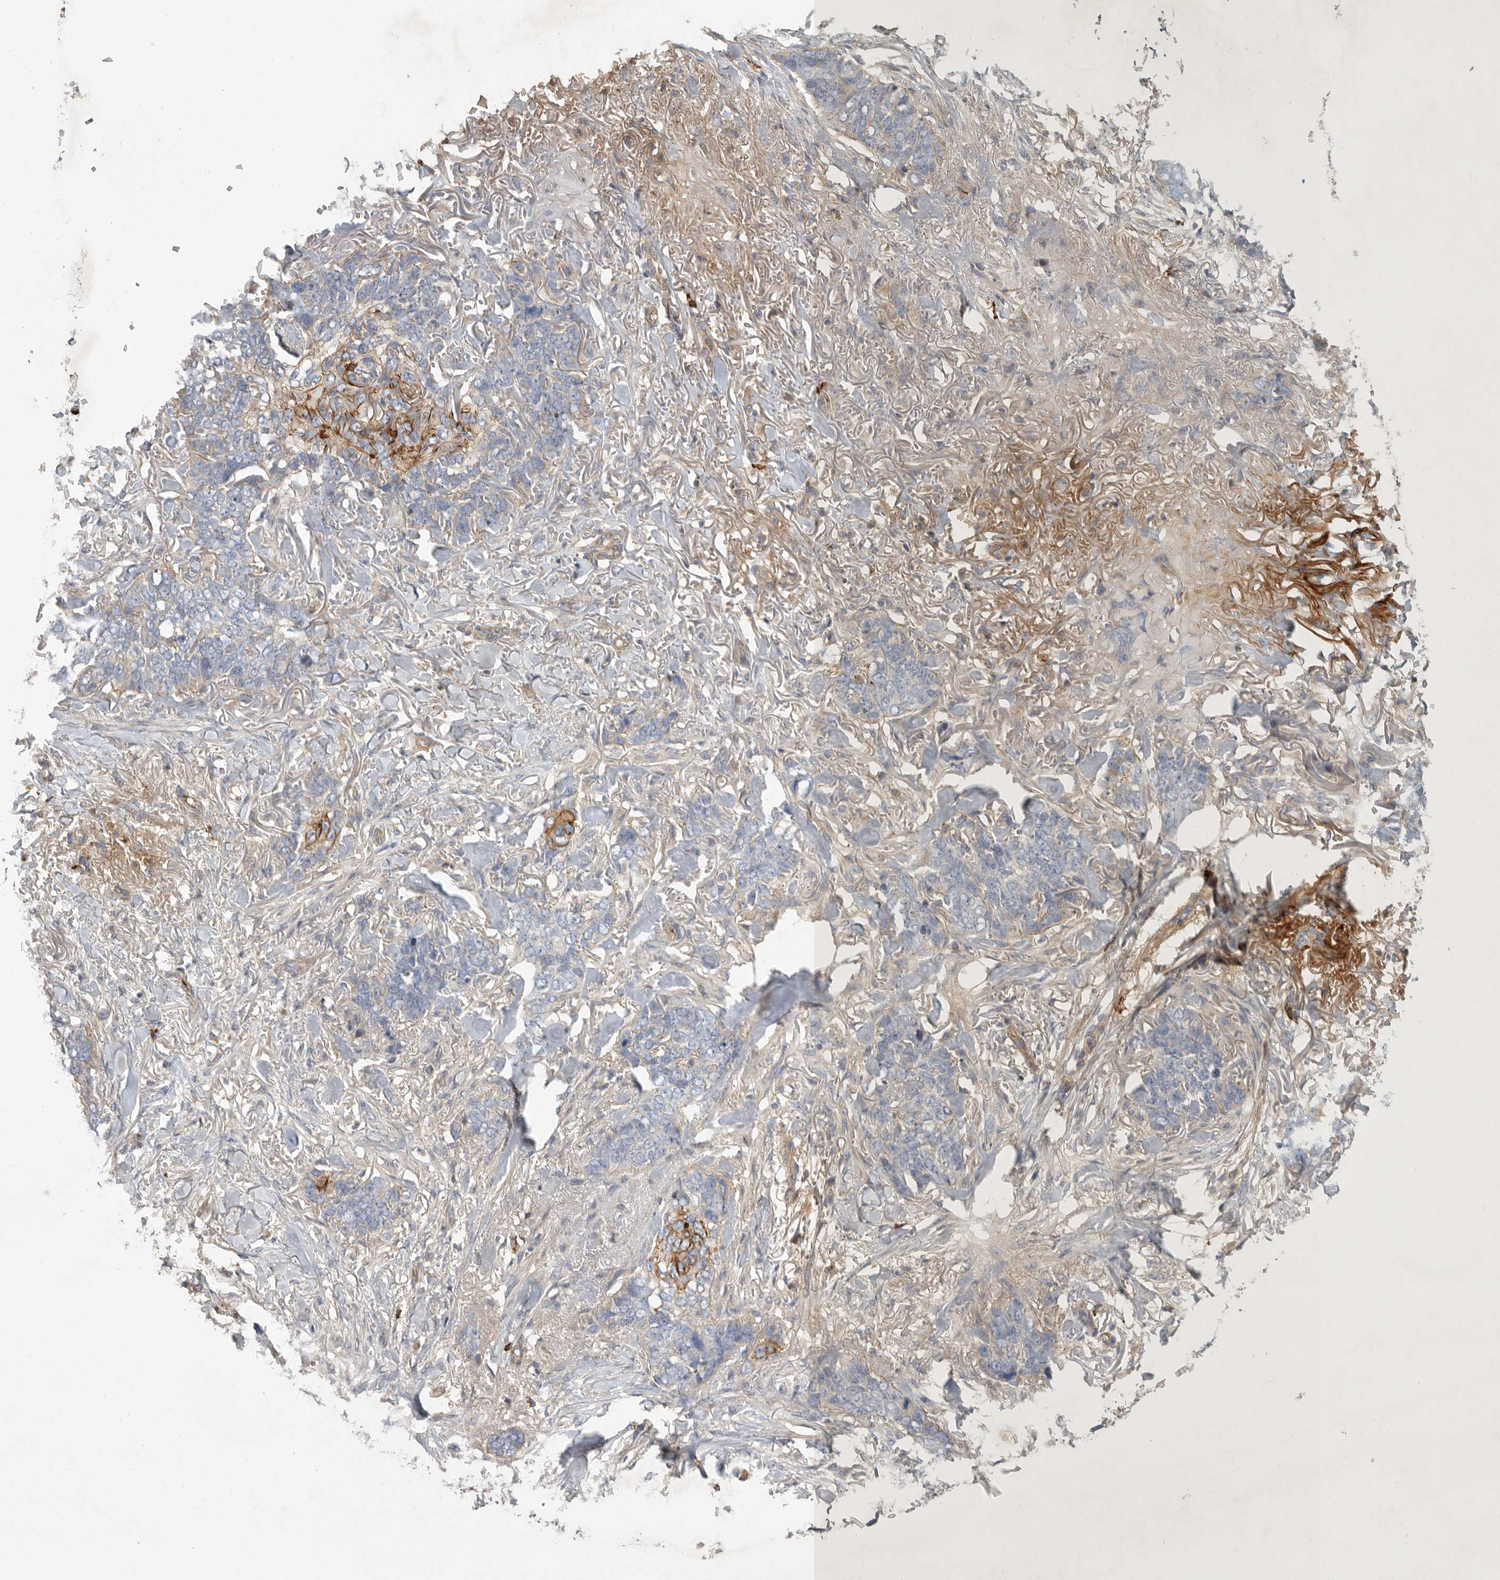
{"staining": {"intensity": "negative", "quantity": "none", "location": "none"}, "tissue": "skin cancer", "cell_type": "Tumor cells", "image_type": "cancer", "snomed": [{"axis": "morphology", "description": "Normal tissue, NOS"}, {"axis": "morphology", "description": "Basal cell carcinoma"}, {"axis": "topography", "description": "Skin"}], "caption": "Skin basal cell carcinoma was stained to show a protein in brown. There is no significant staining in tumor cells. (DAB IHC with hematoxylin counter stain).", "gene": "MLPH", "patient": {"sex": "male", "age": 77}}